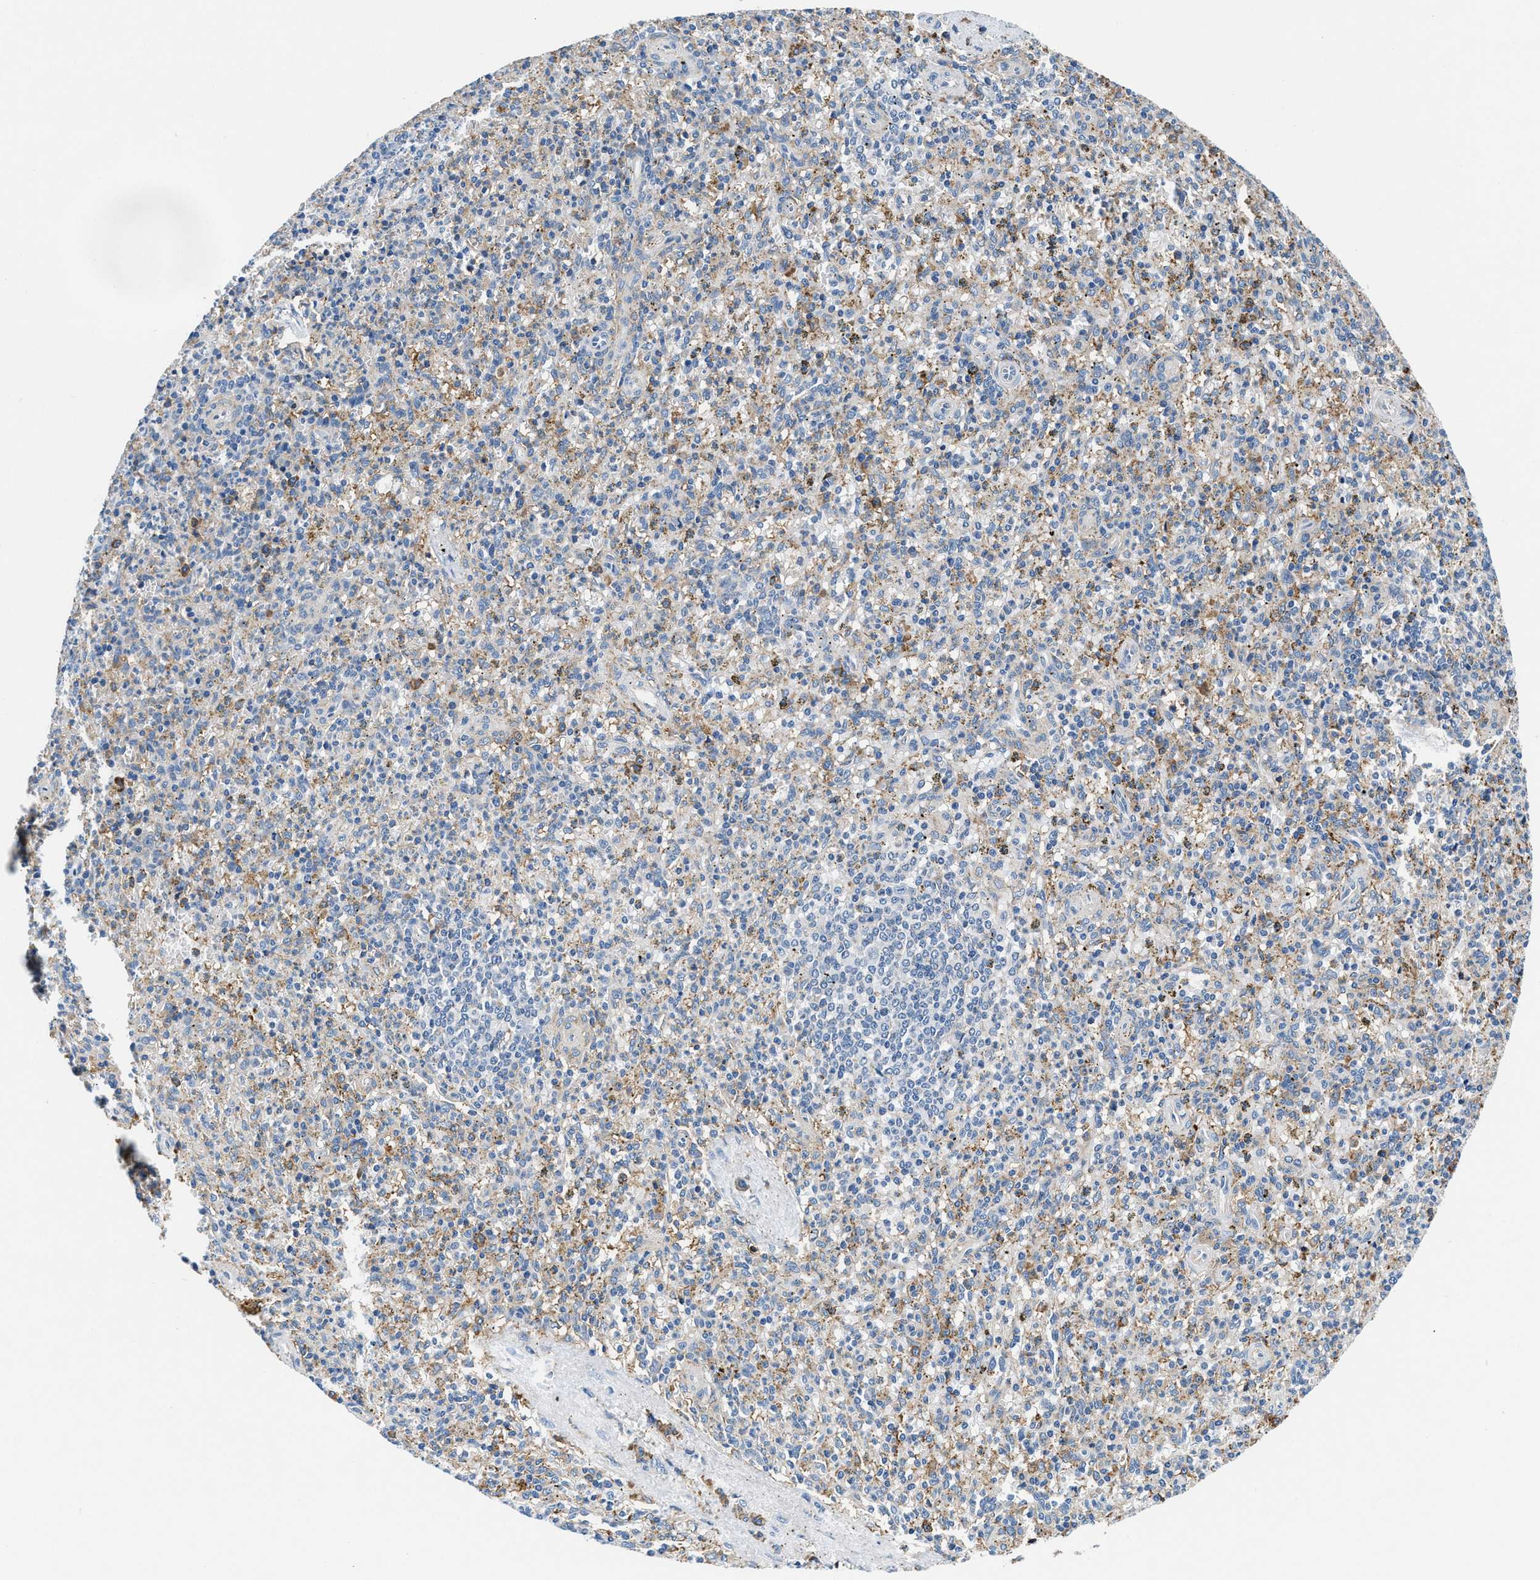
{"staining": {"intensity": "moderate", "quantity": "<25%", "location": "cytoplasmic/membranous"}, "tissue": "spleen", "cell_type": "Cells in red pulp", "image_type": "normal", "snomed": [{"axis": "morphology", "description": "Normal tissue, NOS"}, {"axis": "topography", "description": "Spleen"}], "caption": "Spleen was stained to show a protein in brown. There is low levels of moderate cytoplasmic/membranous staining in about <25% of cells in red pulp.", "gene": "SLFN11", "patient": {"sex": "male", "age": 72}}